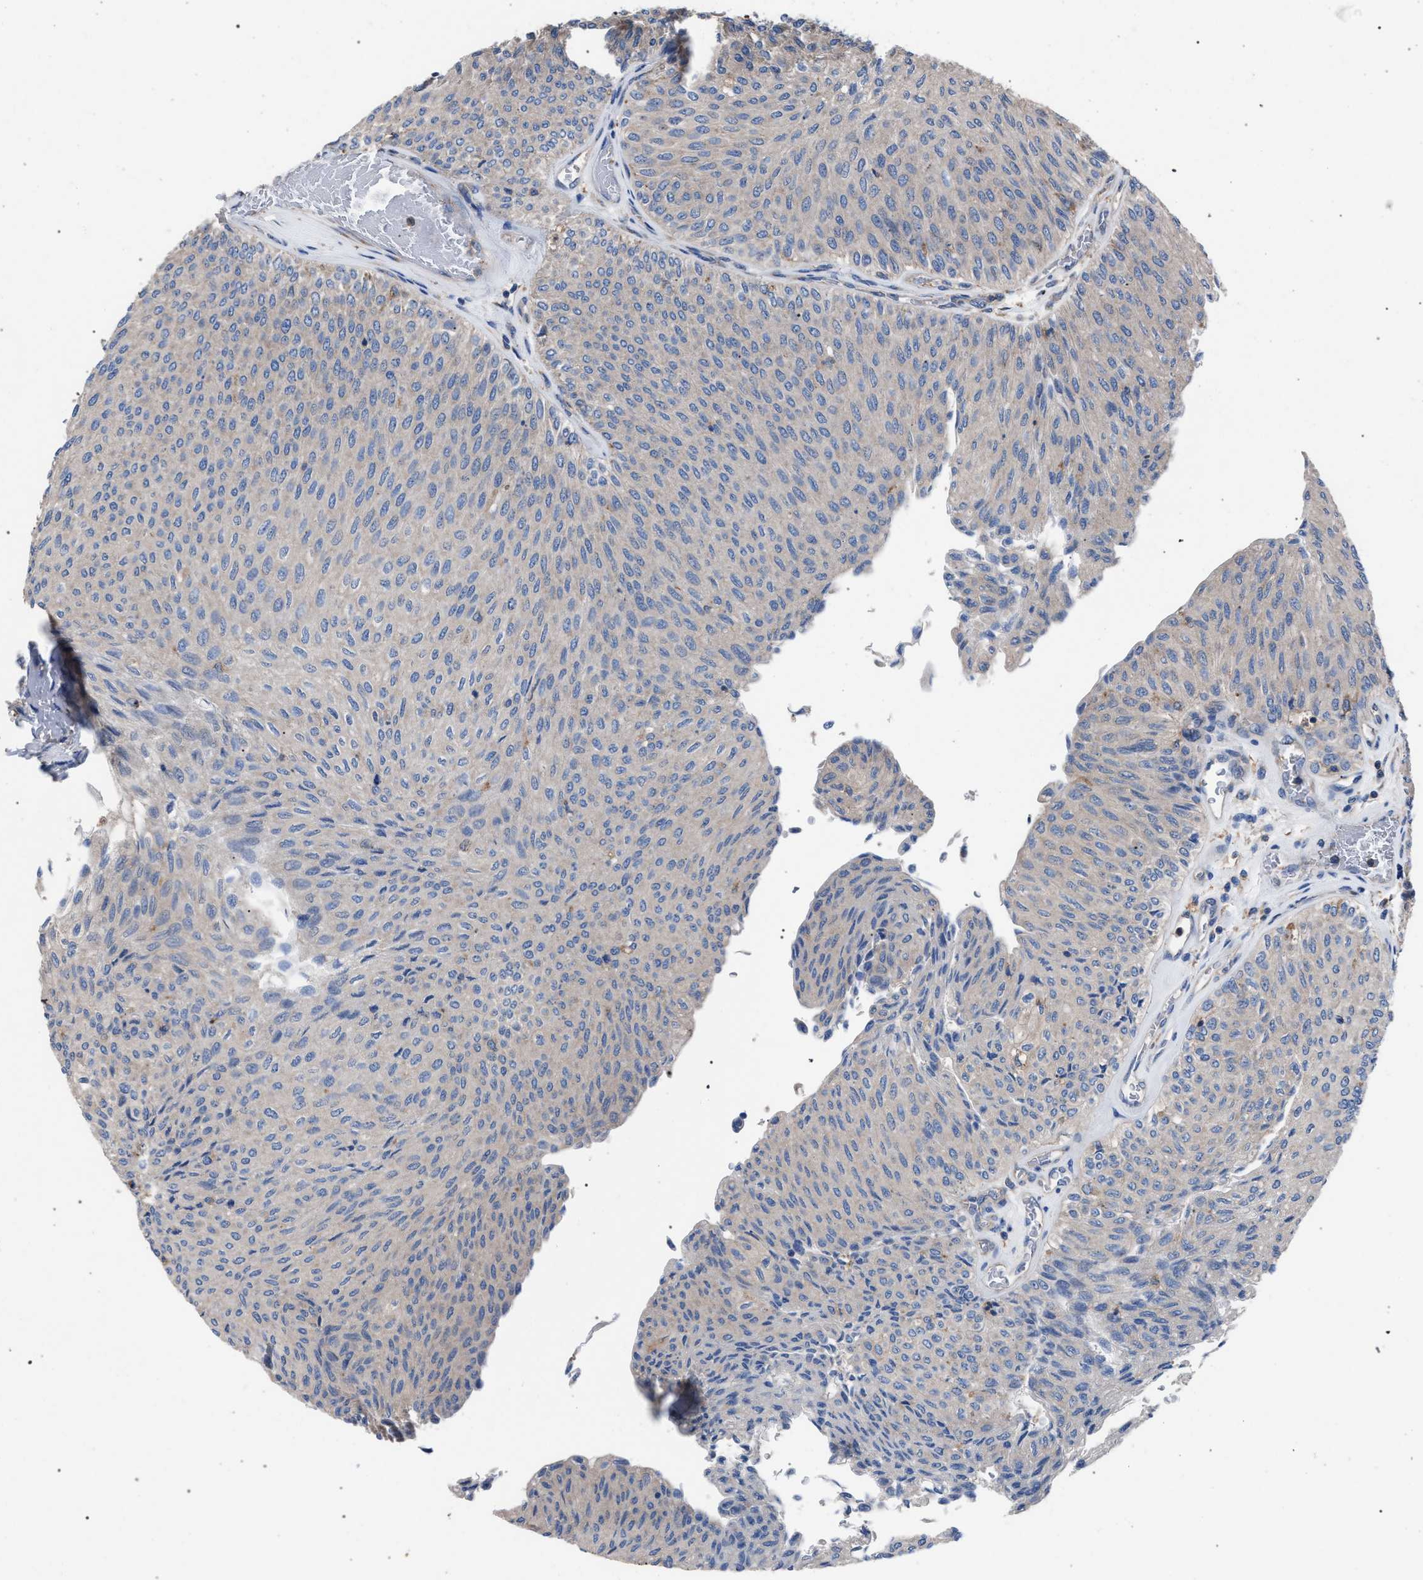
{"staining": {"intensity": "negative", "quantity": "none", "location": "none"}, "tissue": "urothelial cancer", "cell_type": "Tumor cells", "image_type": "cancer", "snomed": [{"axis": "morphology", "description": "Urothelial carcinoma, Low grade"}, {"axis": "topography", "description": "Urinary bladder"}], "caption": "An image of urothelial cancer stained for a protein demonstrates no brown staining in tumor cells.", "gene": "ATP6V0A1", "patient": {"sex": "male", "age": 78}}